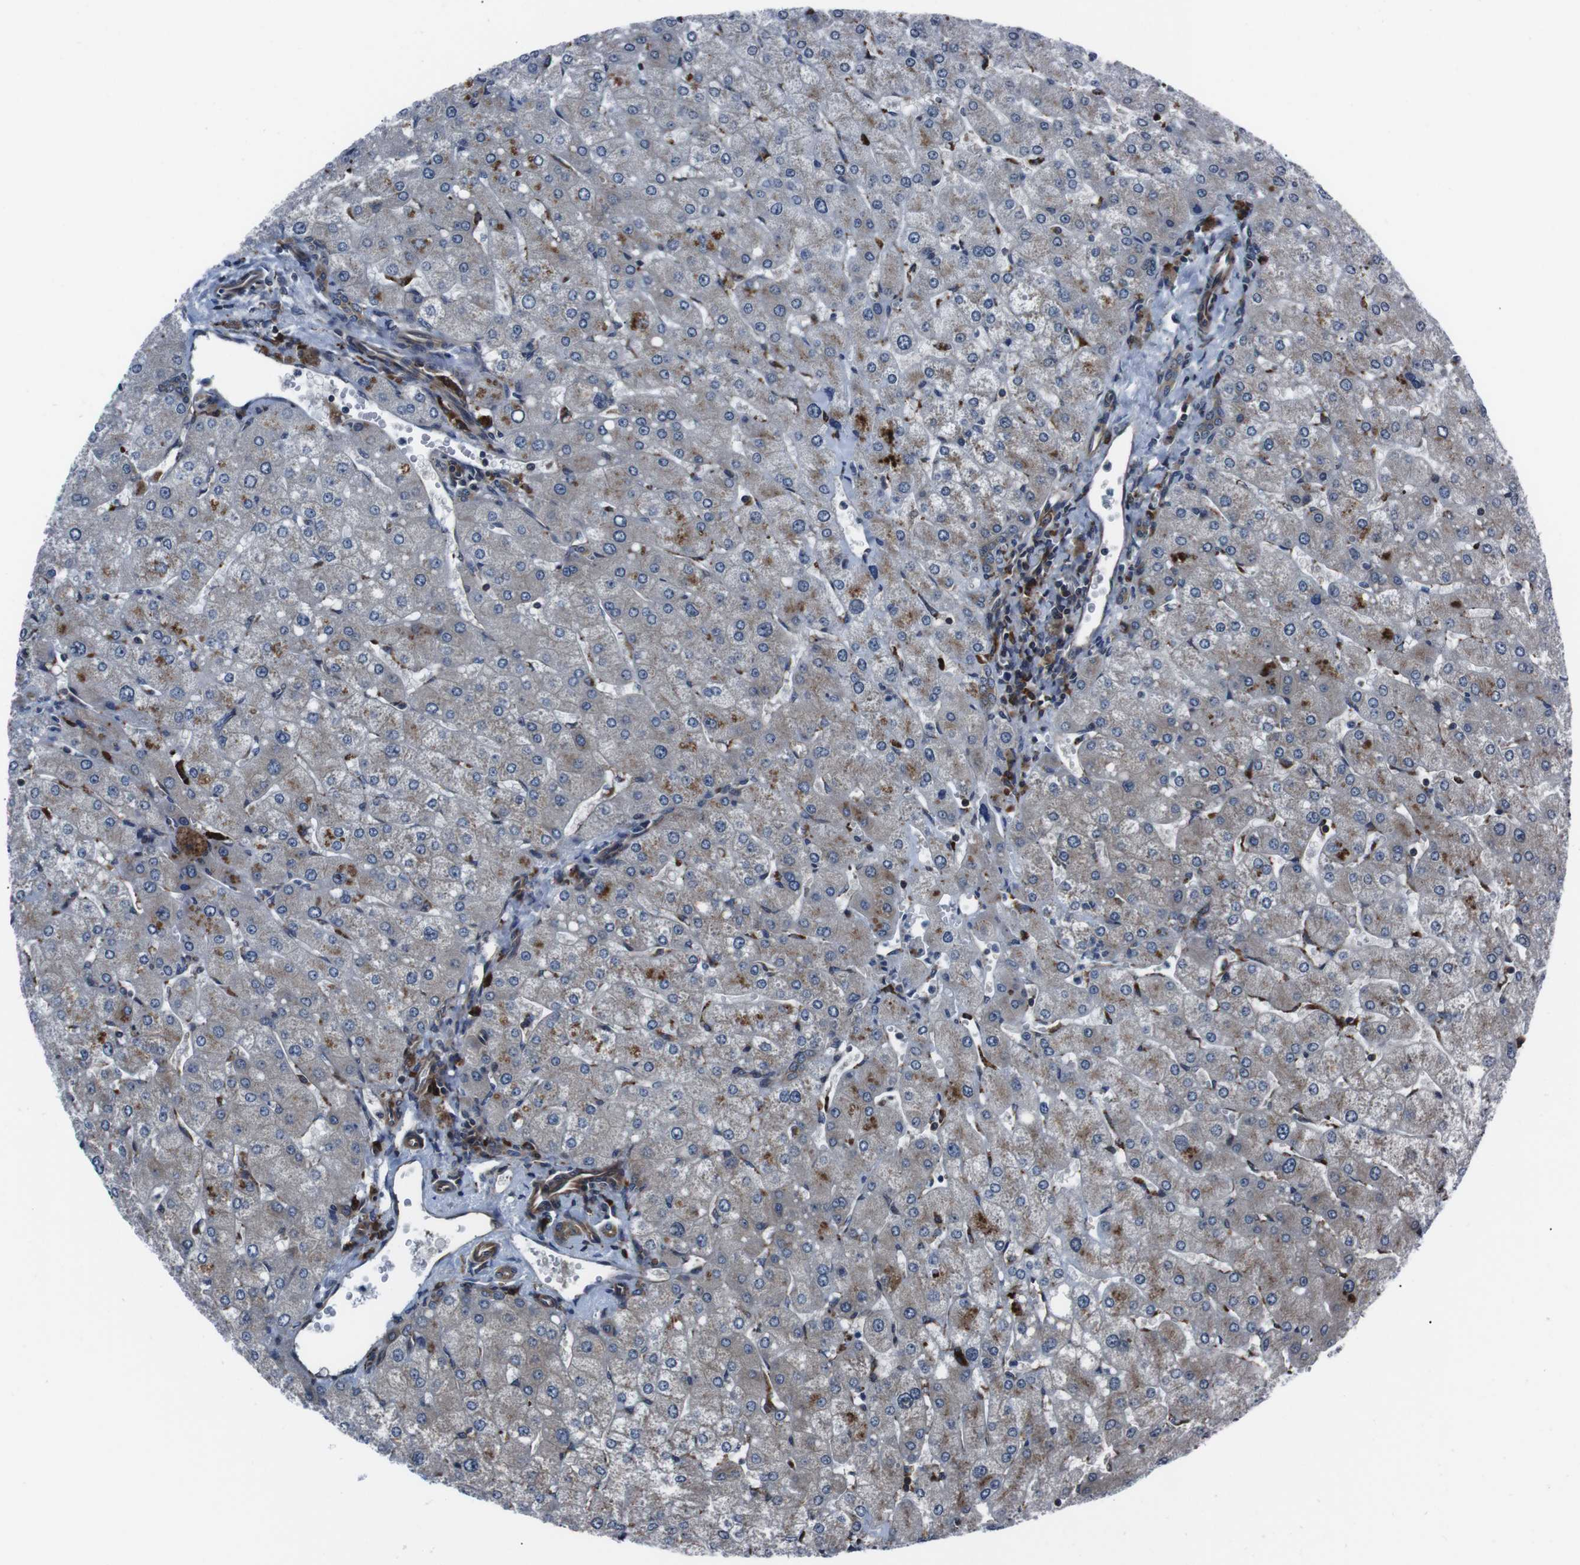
{"staining": {"intensity": "moderate", "quantity": ">75%", "location": "cytoplasmic/membranous"}, "tissue": "liver", "cell_type": "Cholangiocytes", "image_type": "normal", "snomed": [{"axis": "morphology", "description": "Normal tissue, NOS"}, {"axis": "topography", "description": "Liver"}], "caption": "Human liver stained with a brown dye exhibits moderate cytoplasmic/membranous positive expression in approximately >75% of cholangiocytes.", "gene": "EIF4A2", "patient": {"sex": "male", "age": 55}}